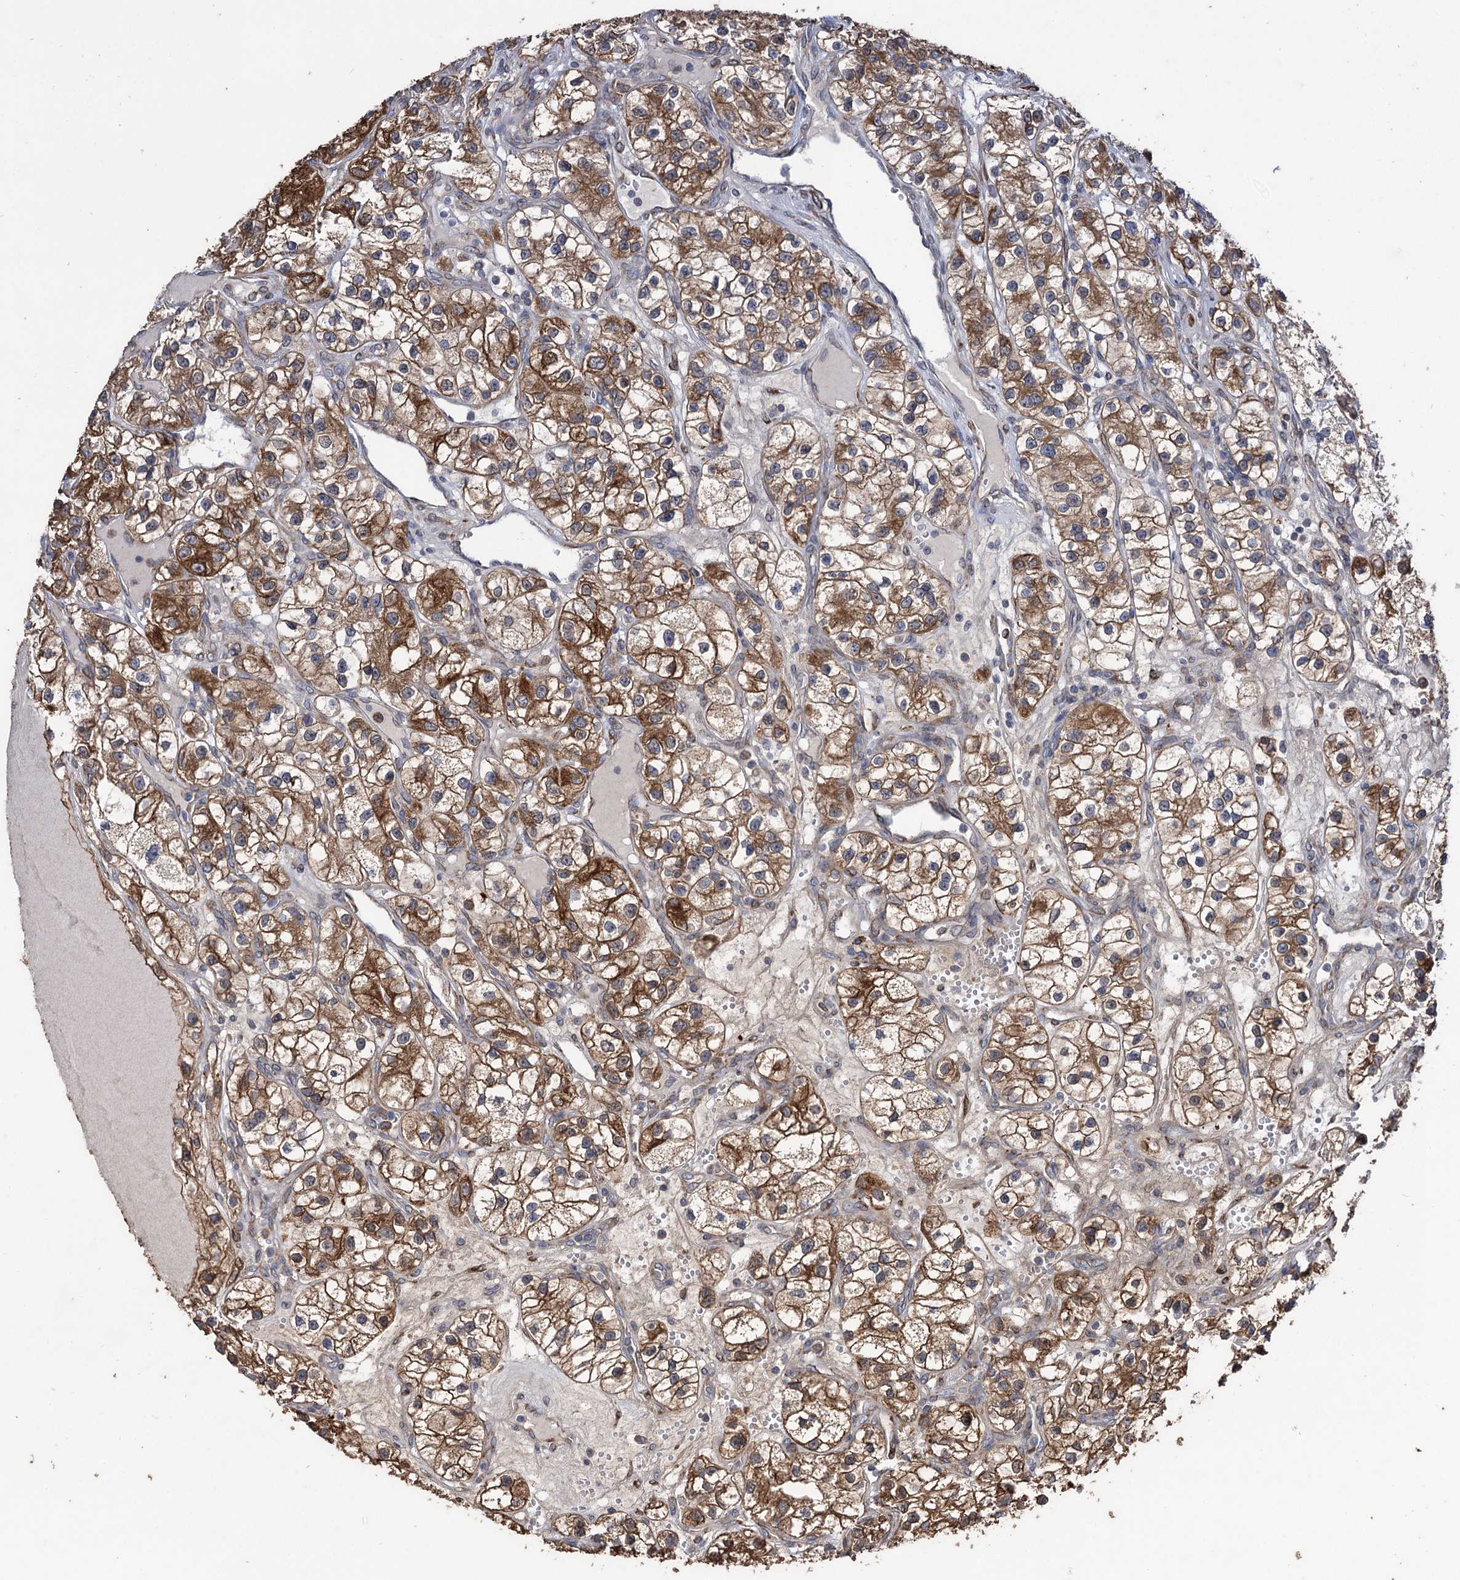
{"staining": {"intensity": "moderate", "quantity": ">75%", "location": "cytoplasmic/membranous"}, "tissue": "renal cancer", "cell_type": "Tumor cells", "image_type": "cancer", "snomed": [{"axis": "morphology", "description": "Adenocarcinoma, NOS"}, {"axis": "topography", "description": "Kidney"}], "caption": "High-magnification brightfield microscopy of renal adenocarcinoma stained with DAB (3,3'-diaminobenzidine) (brown) and counterstained with hematoxylin (blue). tumor cells exhibit moderate cytoplasmic/membranous expression is seen in about>75% of cells.", "gene": "CDAN1", "patient": {"sex": "female", "age": 57}}